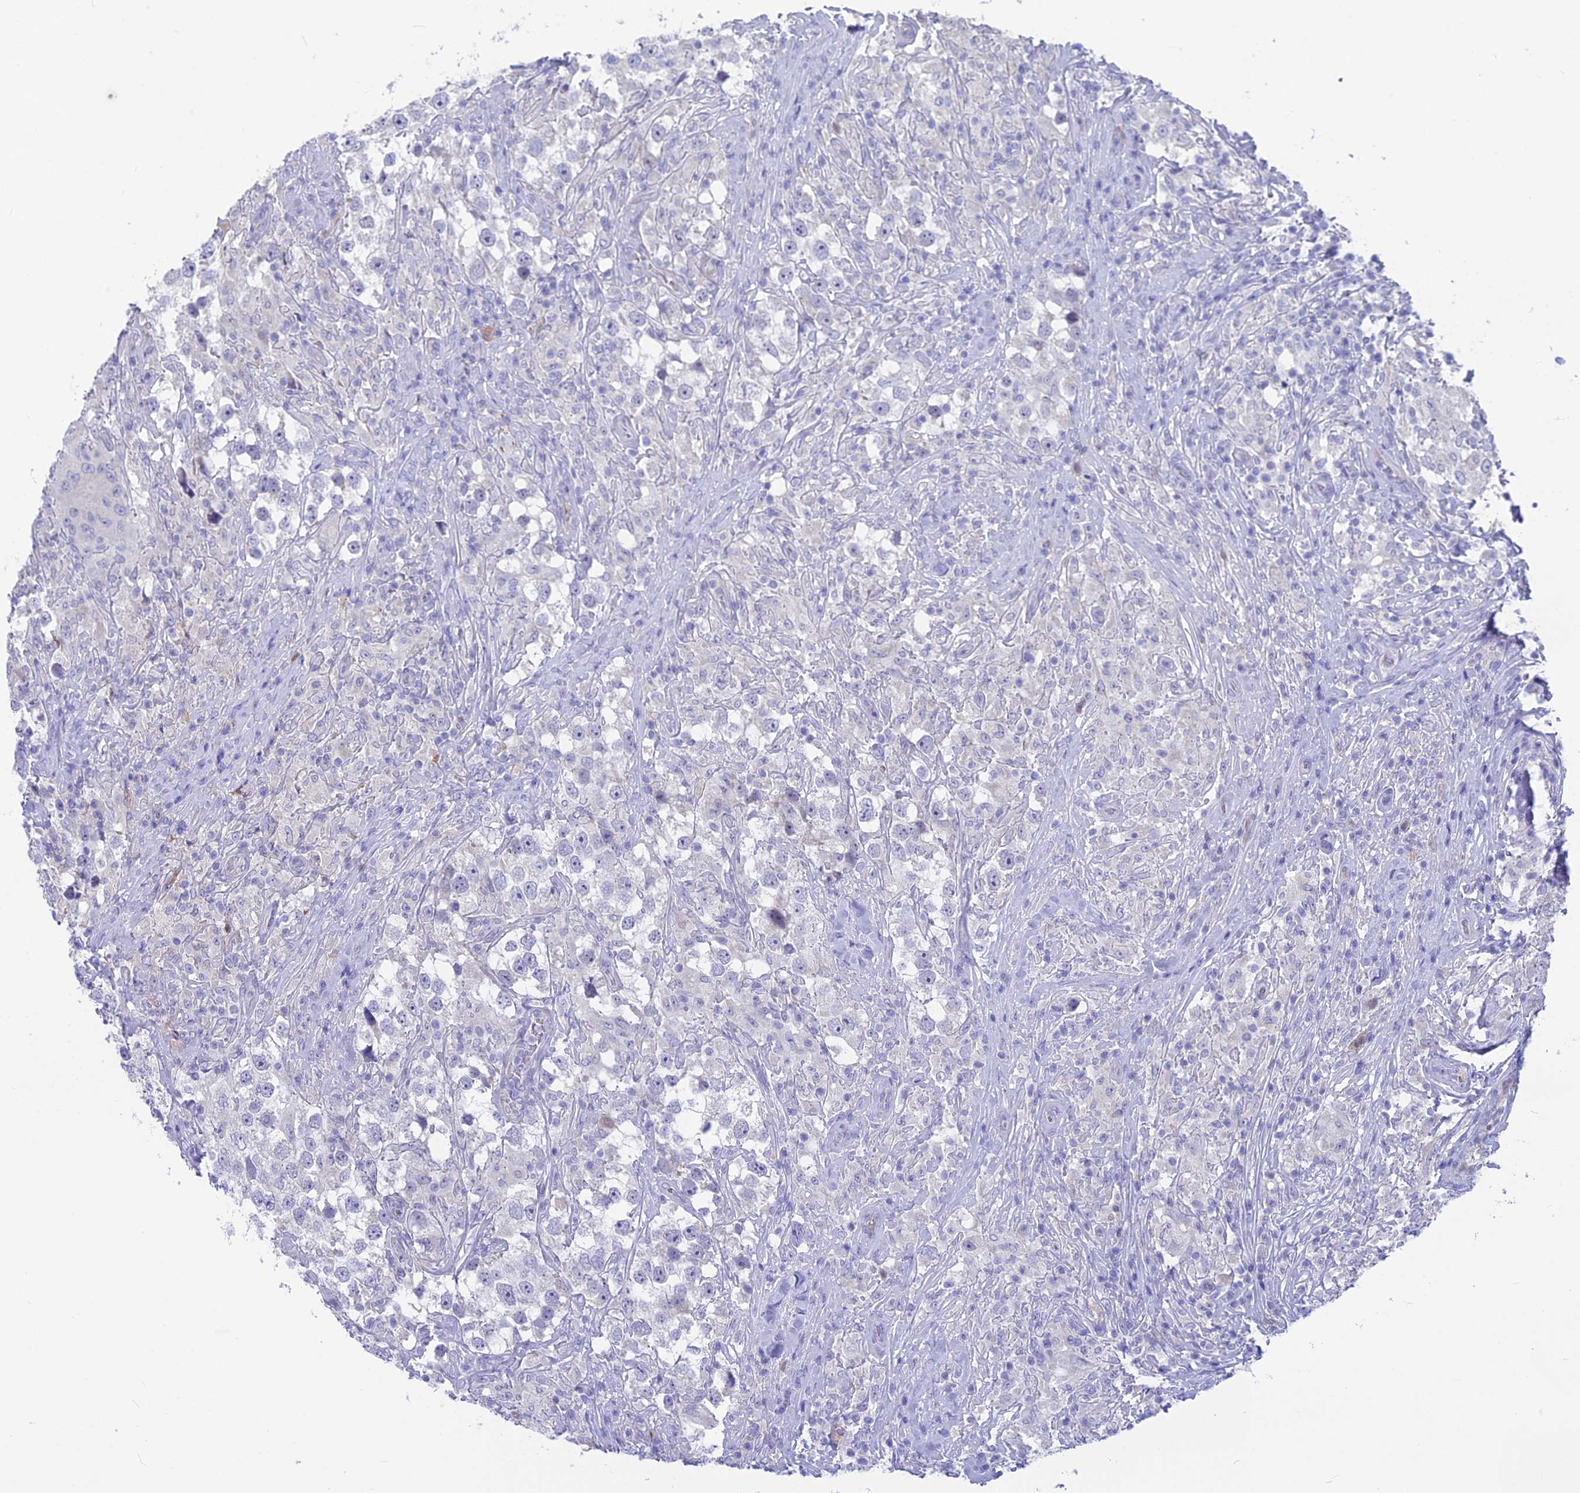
{"staining": {"intensity": "negative", "quantity": "none", "location": "none"}, "tissue": "testis cancer", "cell_type": "Tumor cells", "image_type": "cancer", "snomed": [{"axis": "morphology", "description": "Seminoma, NOS"}, {"axis": "topography", "description": "Testis"}], "caption": "Immunohistochemistry histopathology image of neoplastic tissue: testis cancer (seminoma) stained with DAB (3,3'-diaminobenzidine) displays no significant protein expression in tumor cells.", "gene": "SNTN", "patient": {"sex": "male", "age": 46}}